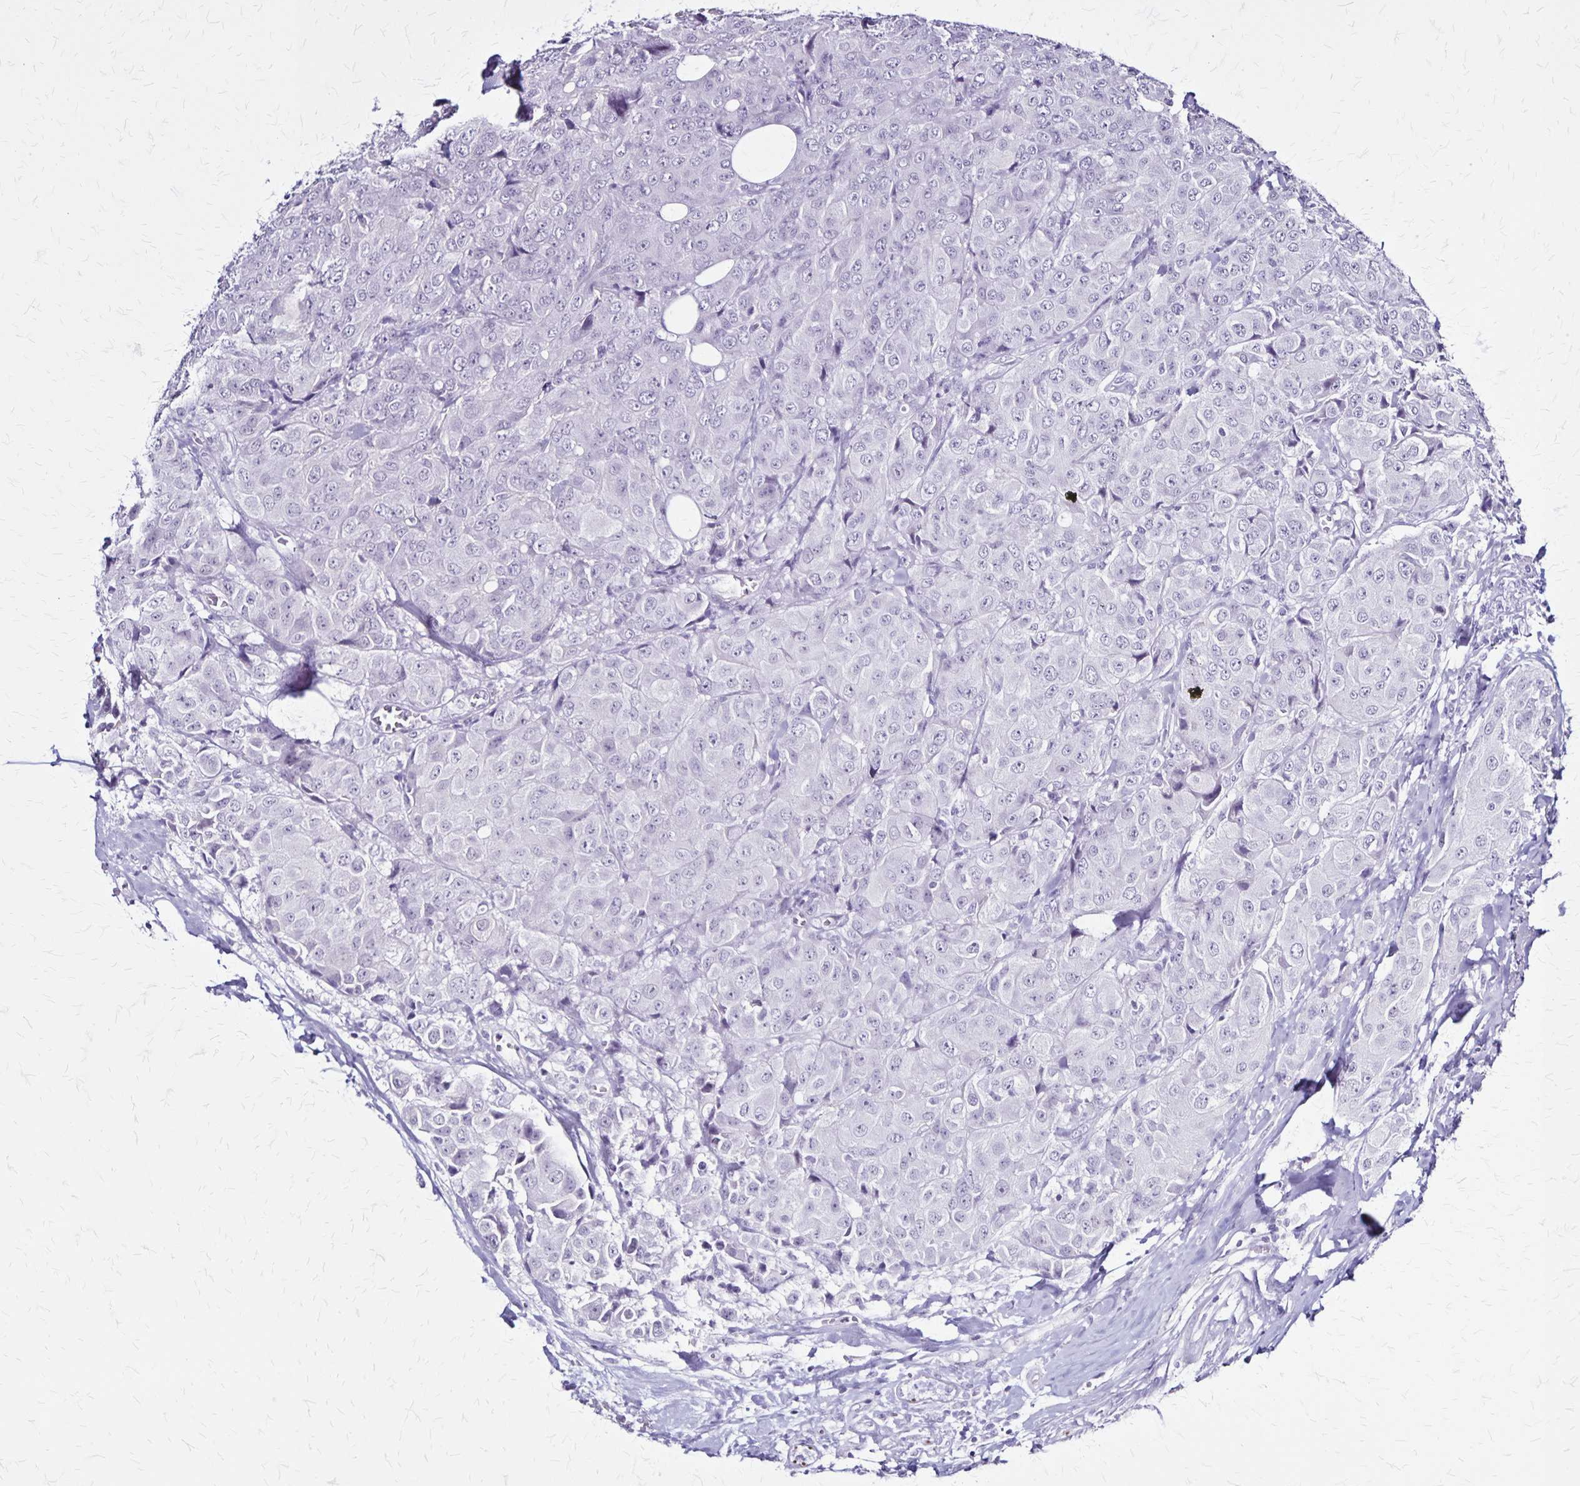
{"staining": {"intensity": "negative", "quantity": "none", "location": "none"}, "tissue": "breast cancer", "cell_type": "Tumor cells", "image_type": "cancer", "snomed": [{"axis": "morphology", "description": "Duct carcinoma"}, {"axis": "topography", "description": "Breast"}], "caption": "This histopathology image is of breast infiltrating ductal carcinoma stained with immunohistochemistry (IHC) to label a protein in brown with the nuclei are counter-stained blue. There is no positivity in tumor cells.", "gene": "PLXNA4", "patient": {"sex": "female", "age": 43}}